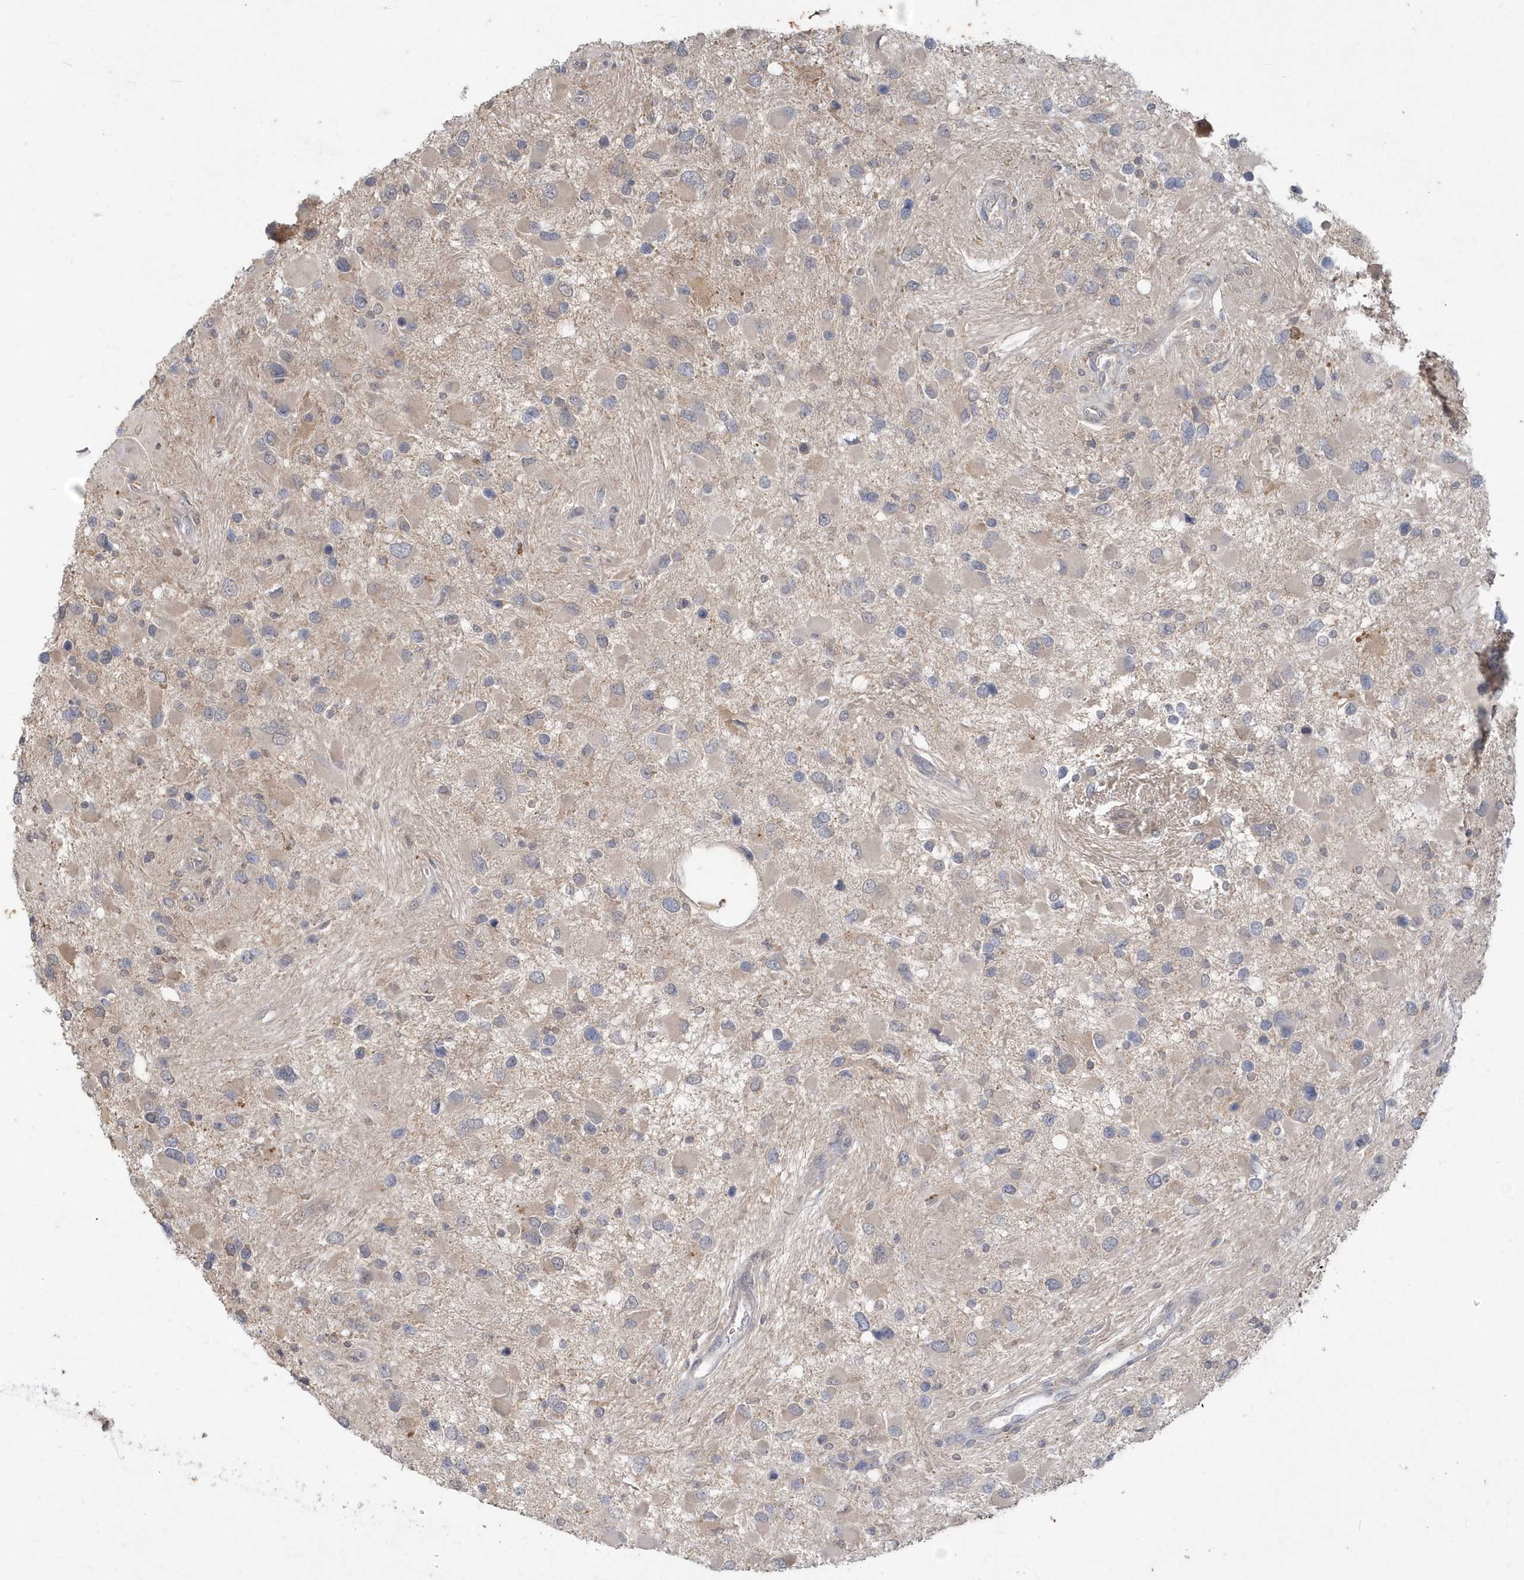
{"staining": {"intensity": "weak", "quantity": "25%-75%", "location": "cytoplasmic/membranous"}, "tissue": "glioma", "cell_type": "Tumor cells", "image_type": "cancer", "snomed": [{"axis": "morphology", "description": "Glioma, malignant, High grade"}, {"axis": "topography", "description": "Brain"}], "caption": "The image demonstrates staining of high-grade glioma (malignant), revealing weak cytoplasmic/membranous protein positivity (brown color) within tumor cells.", "gene": "AKR7A2", "patient": {"sex": "male", "age": 53}}